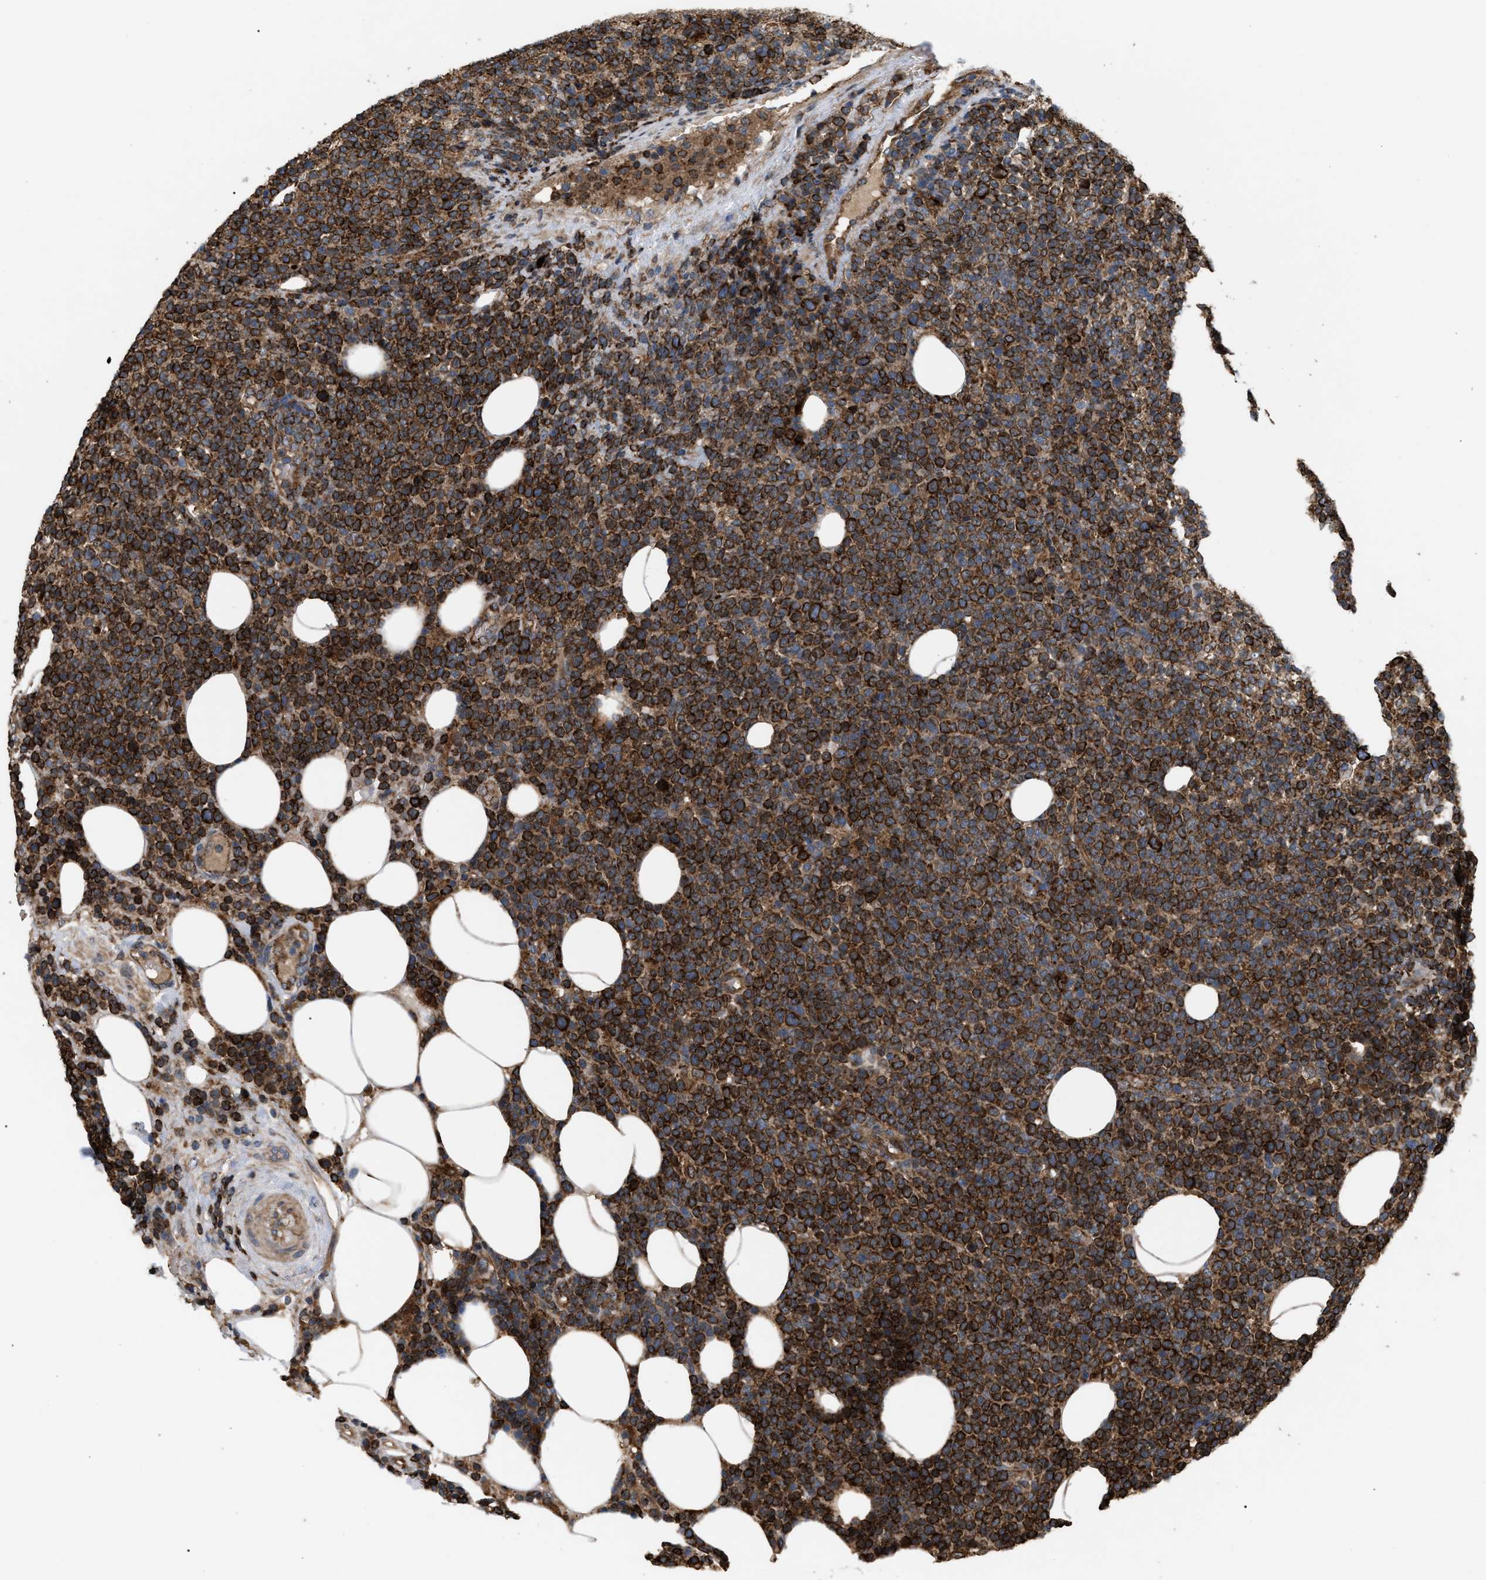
{"staining": {"intensity": "strong", "quantity": ">75%", "location": "cytoplasmic/membranous"}, "tissue": "lymphoma", "cell_type": "Tumor cells", "image_type": "cancer", "snomed": [{"axis": "morphology", "description": "Malignant lymphoma, non-Hodgkin's type, High grade"}, {"axis": "topography", "description": "Lymph node"}], "caption": "High-magnification brightfield microscopy of malignant lymphoma, non-Hodgkin's type (high-grade) stained with DAB (3,3'-diaminobenzidine) (brown) and counterstained with hematoxylin (blue). tumor cells exhibit strong cytoplasmic/membranous positivity is appreciated in approximately>75% of cells.", "gene": "GCC1", "patient": {"sex": "male", "age": 61}}